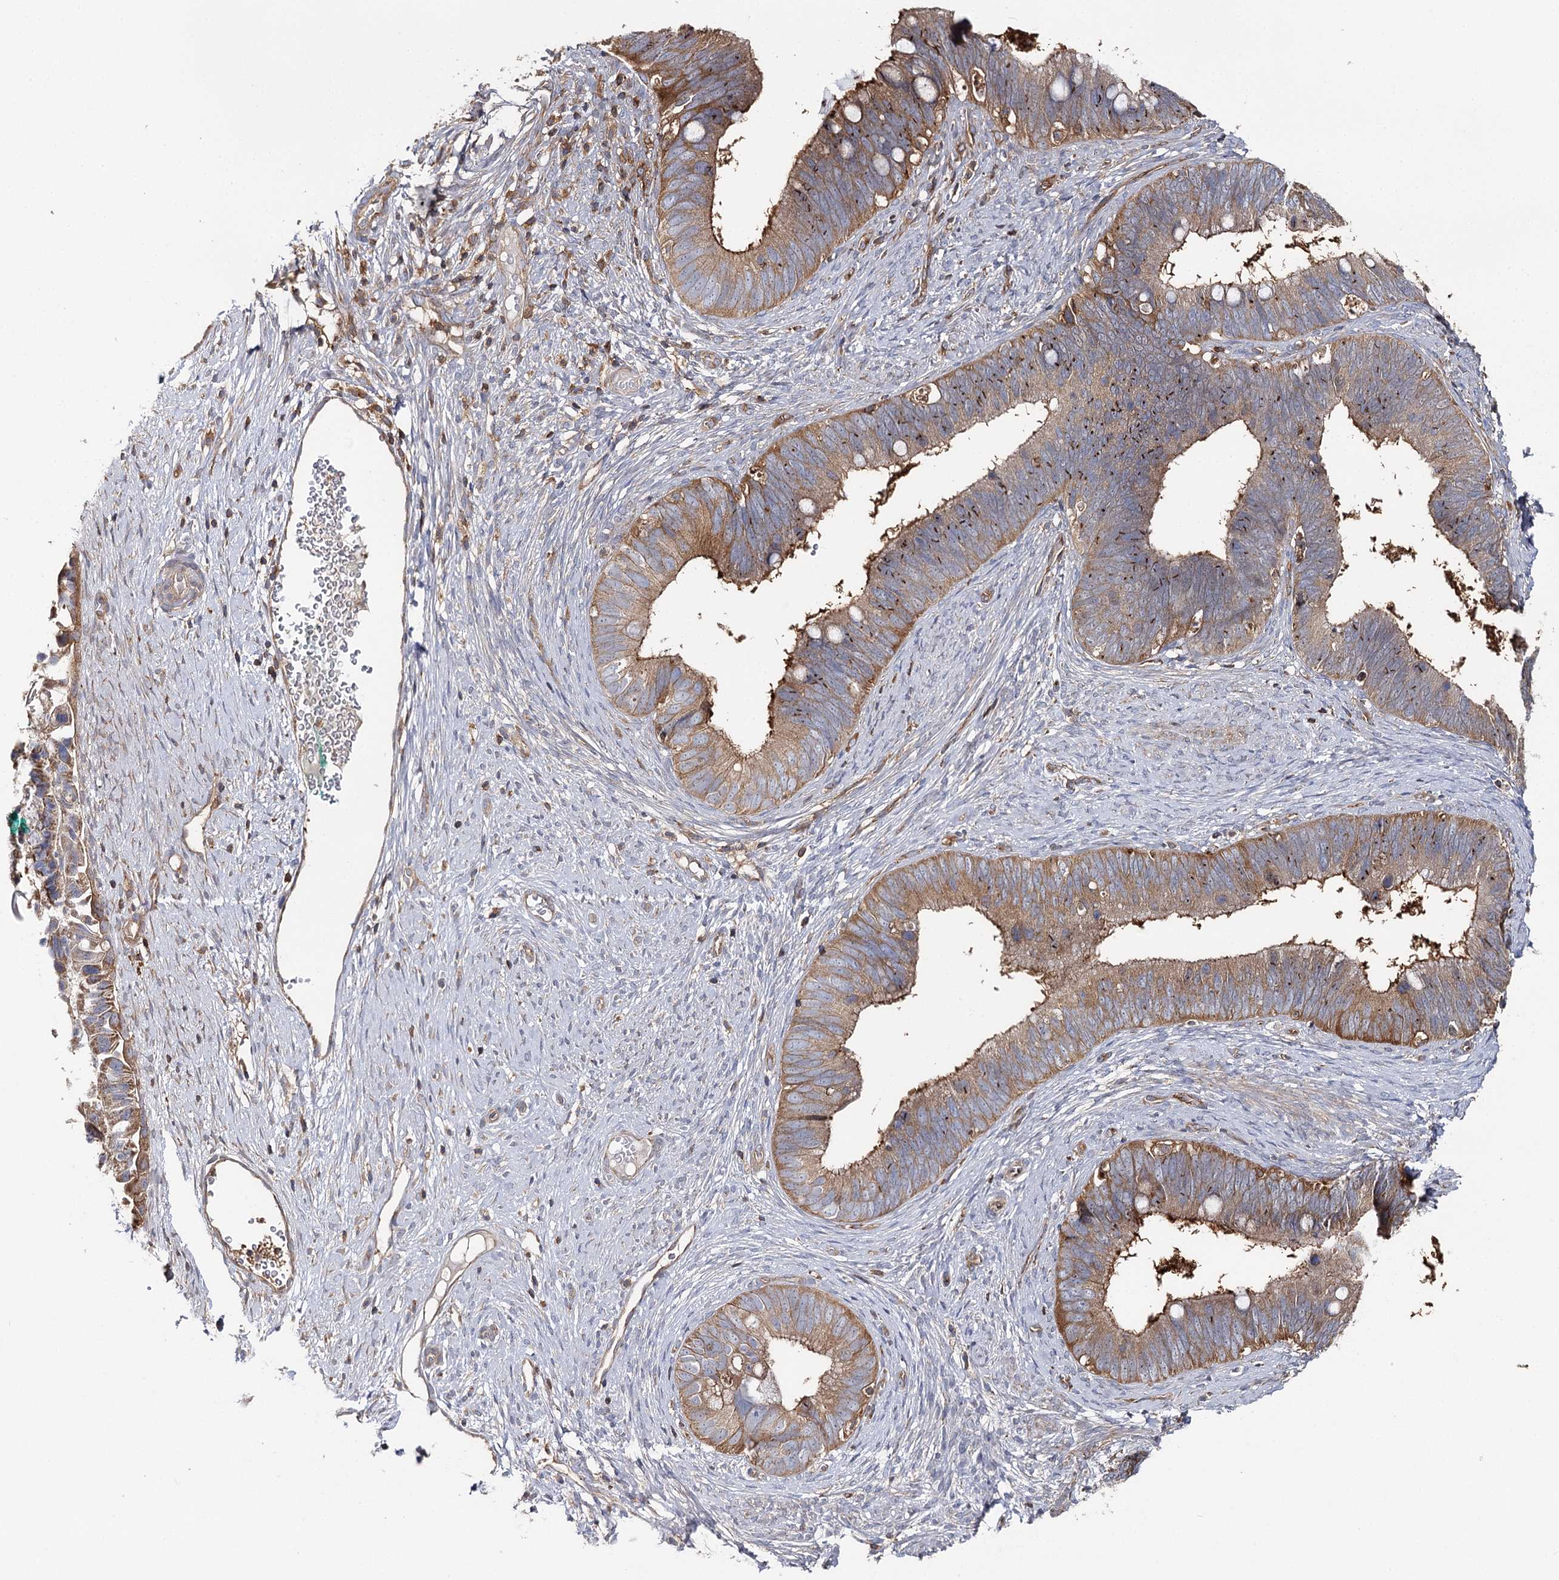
{"staining": {"intensity": "moderate", "quantity": ">75%", "location": "cytoplasmic/membranous"}, "tissue": "cervical cancer", "cell_type": "Tumor cells", "image_type": "cancer", "snomed": [{"axis": "morphology", "description": "Adenocarcinoma, NOS"}, {"axis": "topography", "description": "Cervix"}], "caption": "Immunohistochemical staining of cervical cancer (adenocarcinoma) reveals medium levels of moderate cytoplasmic/membranous protein staining in approximately >75% of tumor cells.", "gene": "SEC24B", "patient": {"sex": "female", "age": 42}}